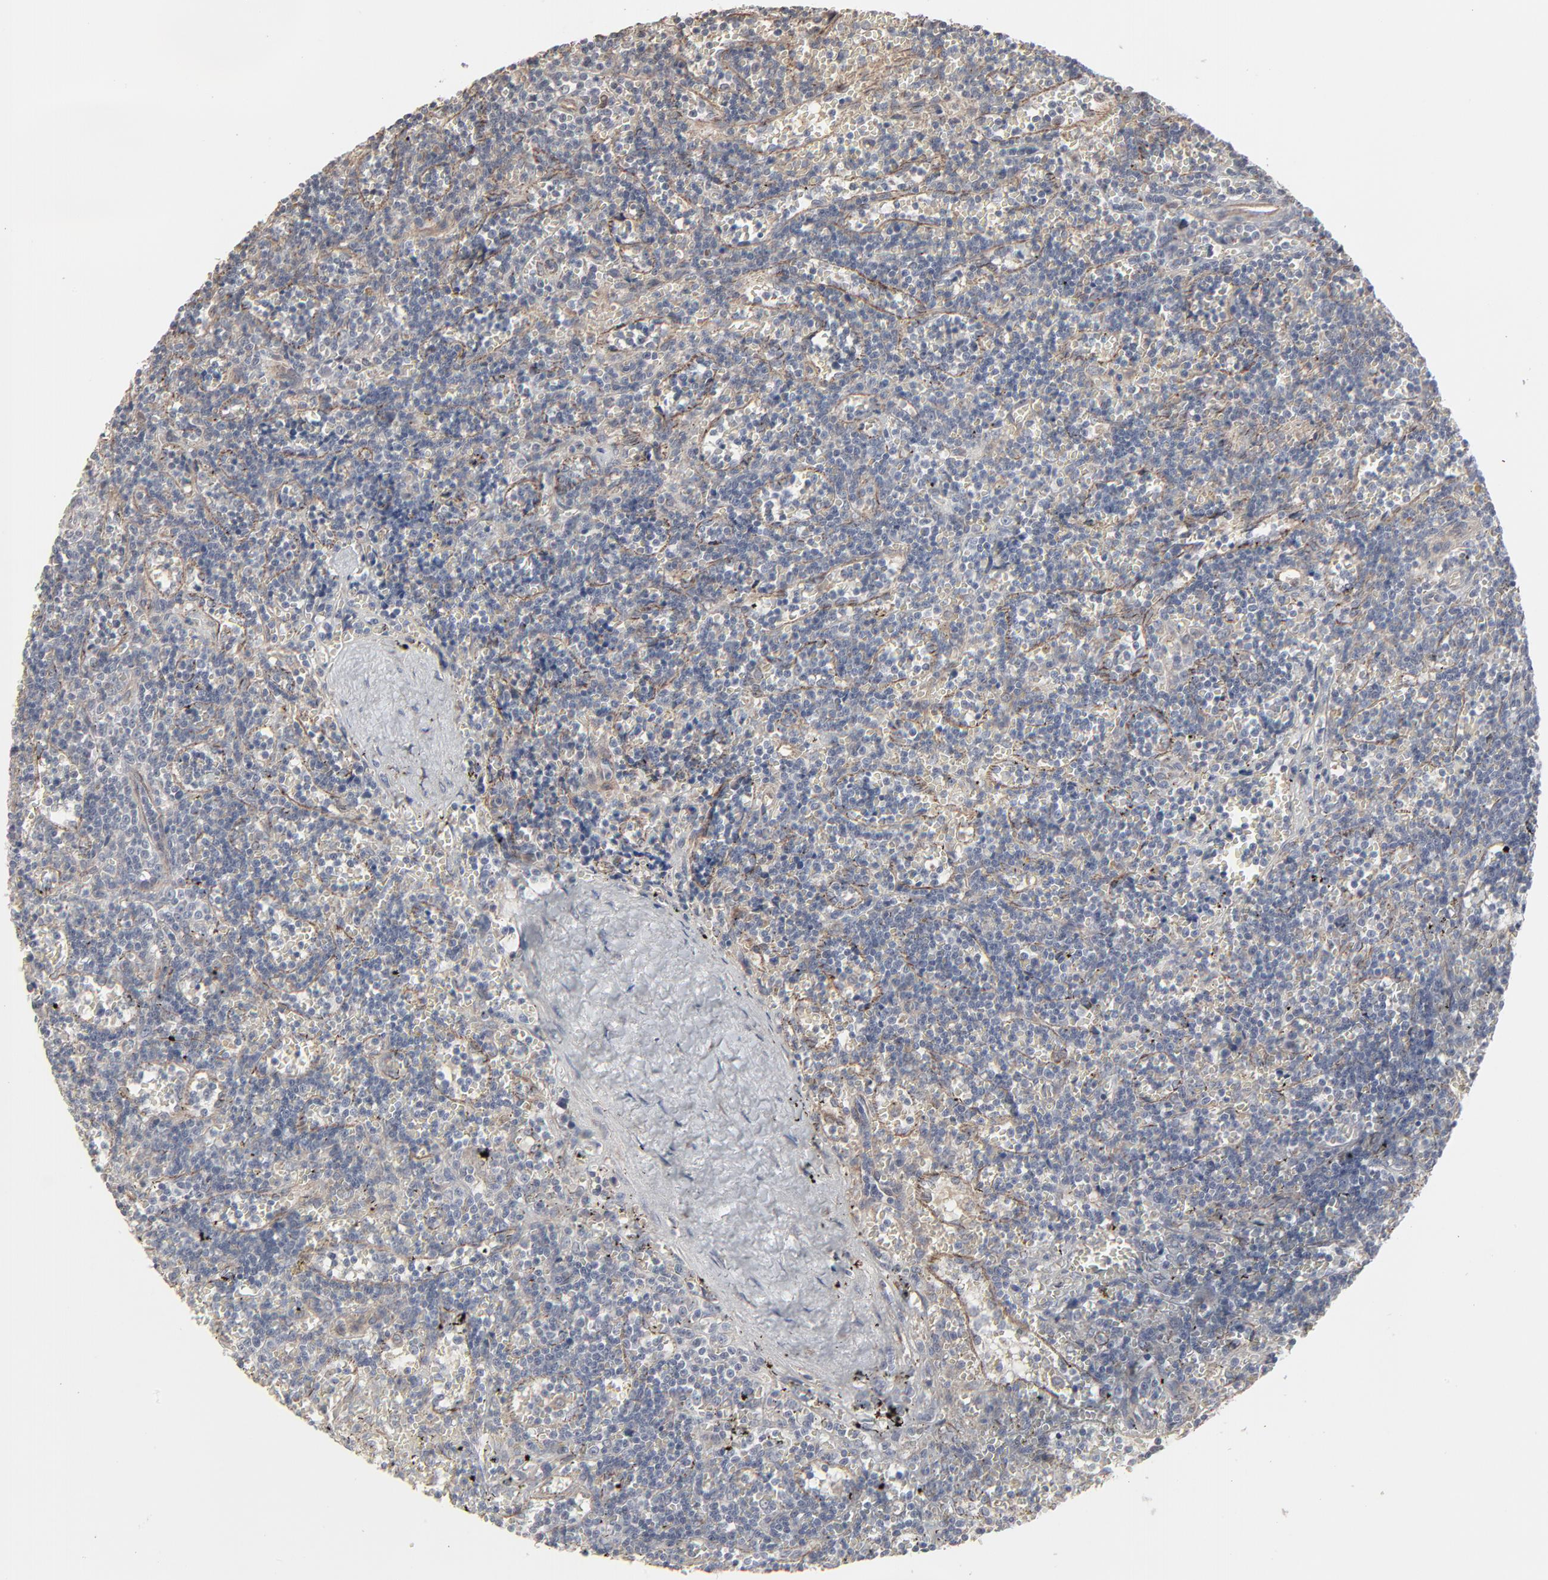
{"staining": {"intensity": "negative", "quantity": "none", "location": "none"}, "tissue": "lymphoma", "cell_type": "Tumor cells", "image_type": "cancer", "snomed": [{"axis": "morphology", "description": "Malignant lymphoma, non-Hodgkin's type, Low grade"}, {"axis": "topography", "description": "Spleen"}], "caption": "Low-grade malignant lymphoma, non-Hodgkin's type was stained to show a protein in brown. There is no significant positivity in tumor cells.", "gene": "CTNND1", "patient": {"sex": "male", "age": 60}}